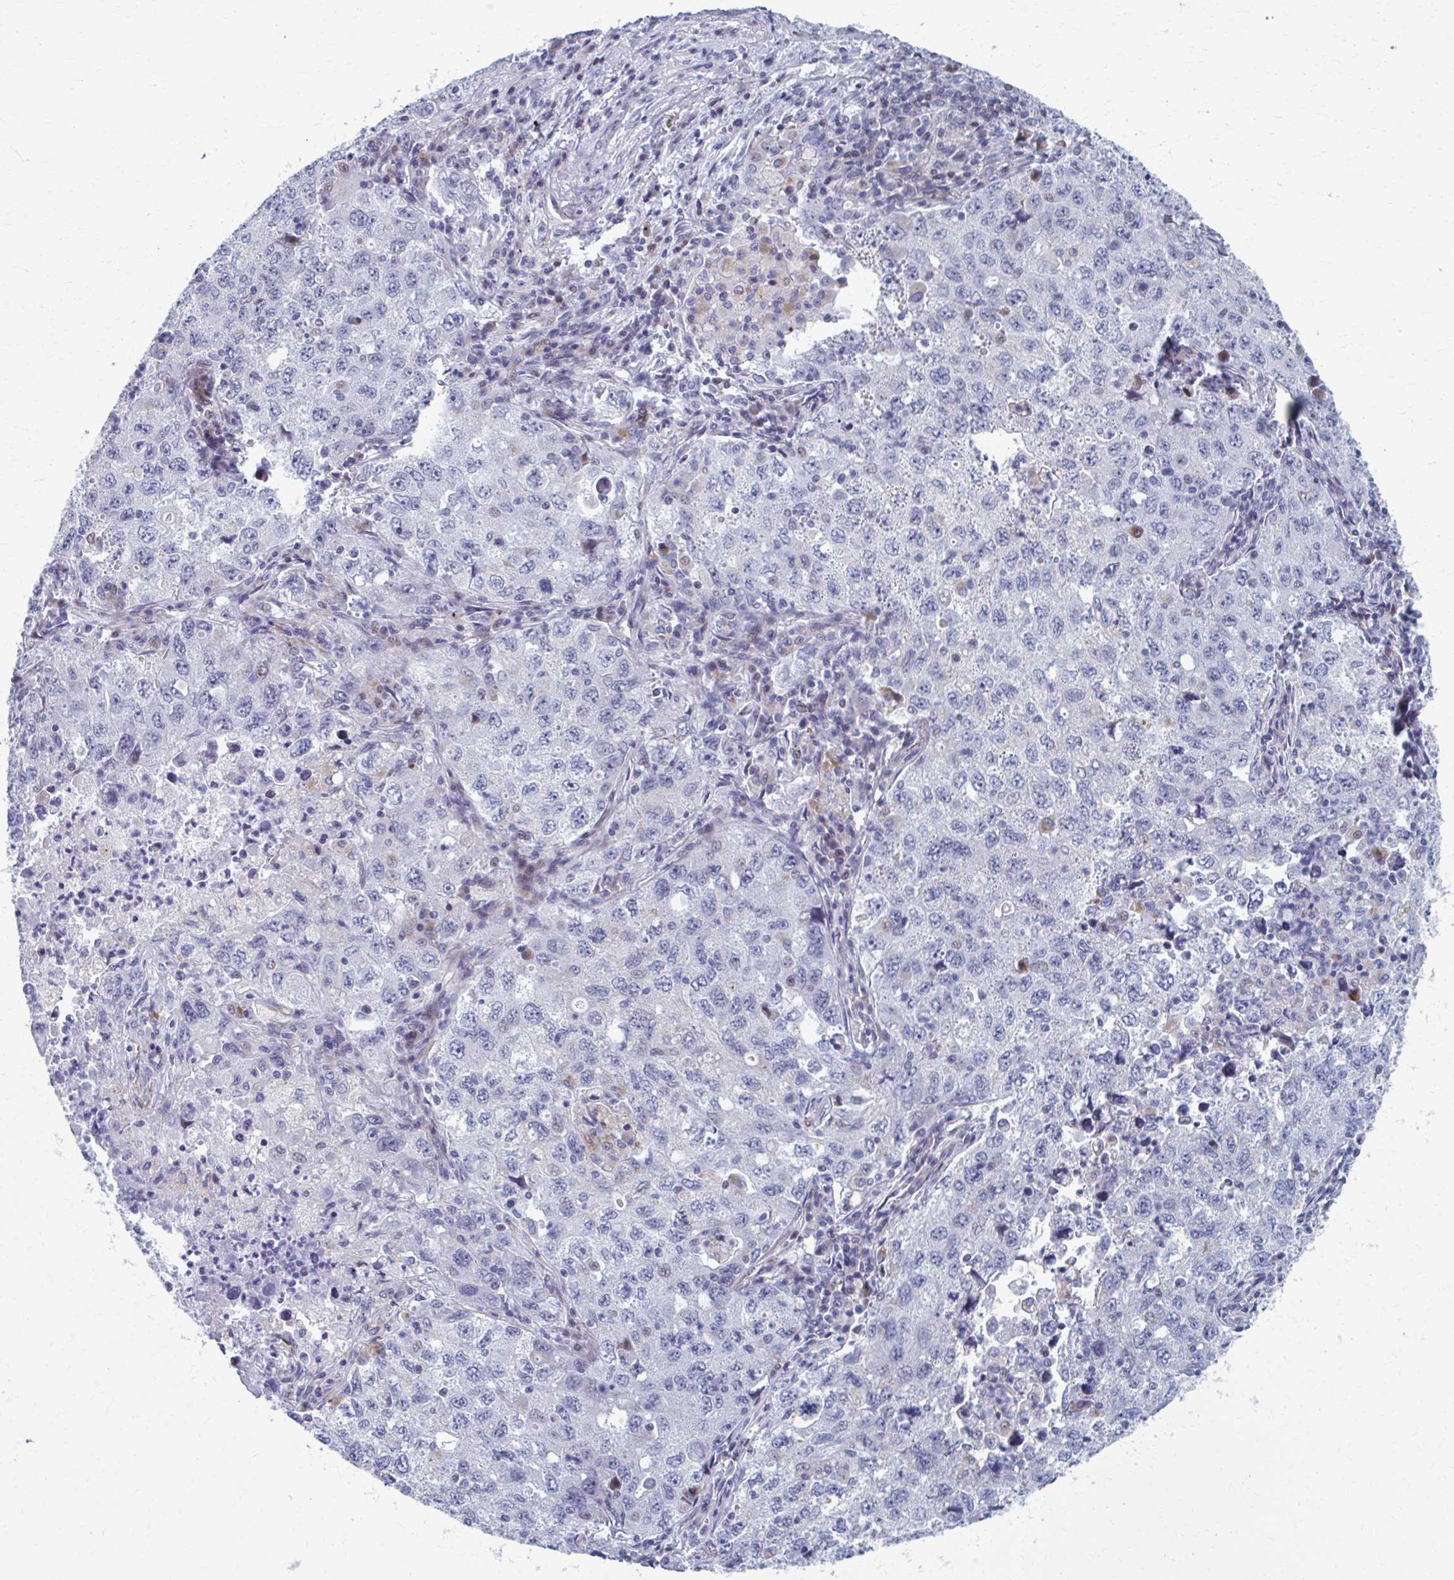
{"staining": {"intensity": "negative", "quantity": "none", "location": "none"}, "tissue": "lung cancer", "cell_type": "Tumor cells", "image_type": "cancer", "snomed": [{"axis": "morphology", "description": "Adenocarcinoma, NOS"}, {"axis": "topography", "description": "Lung"}], "caption": "This photomicrograph is of adenocarcinoma (lung) stained with immunohistochemistry to label a protein in brown with the nuclei are counter-stained blue. There is no positivity in tumor cells.", "gene": "ABHD16B", "patient": {"sex": "female", "age": 57}}